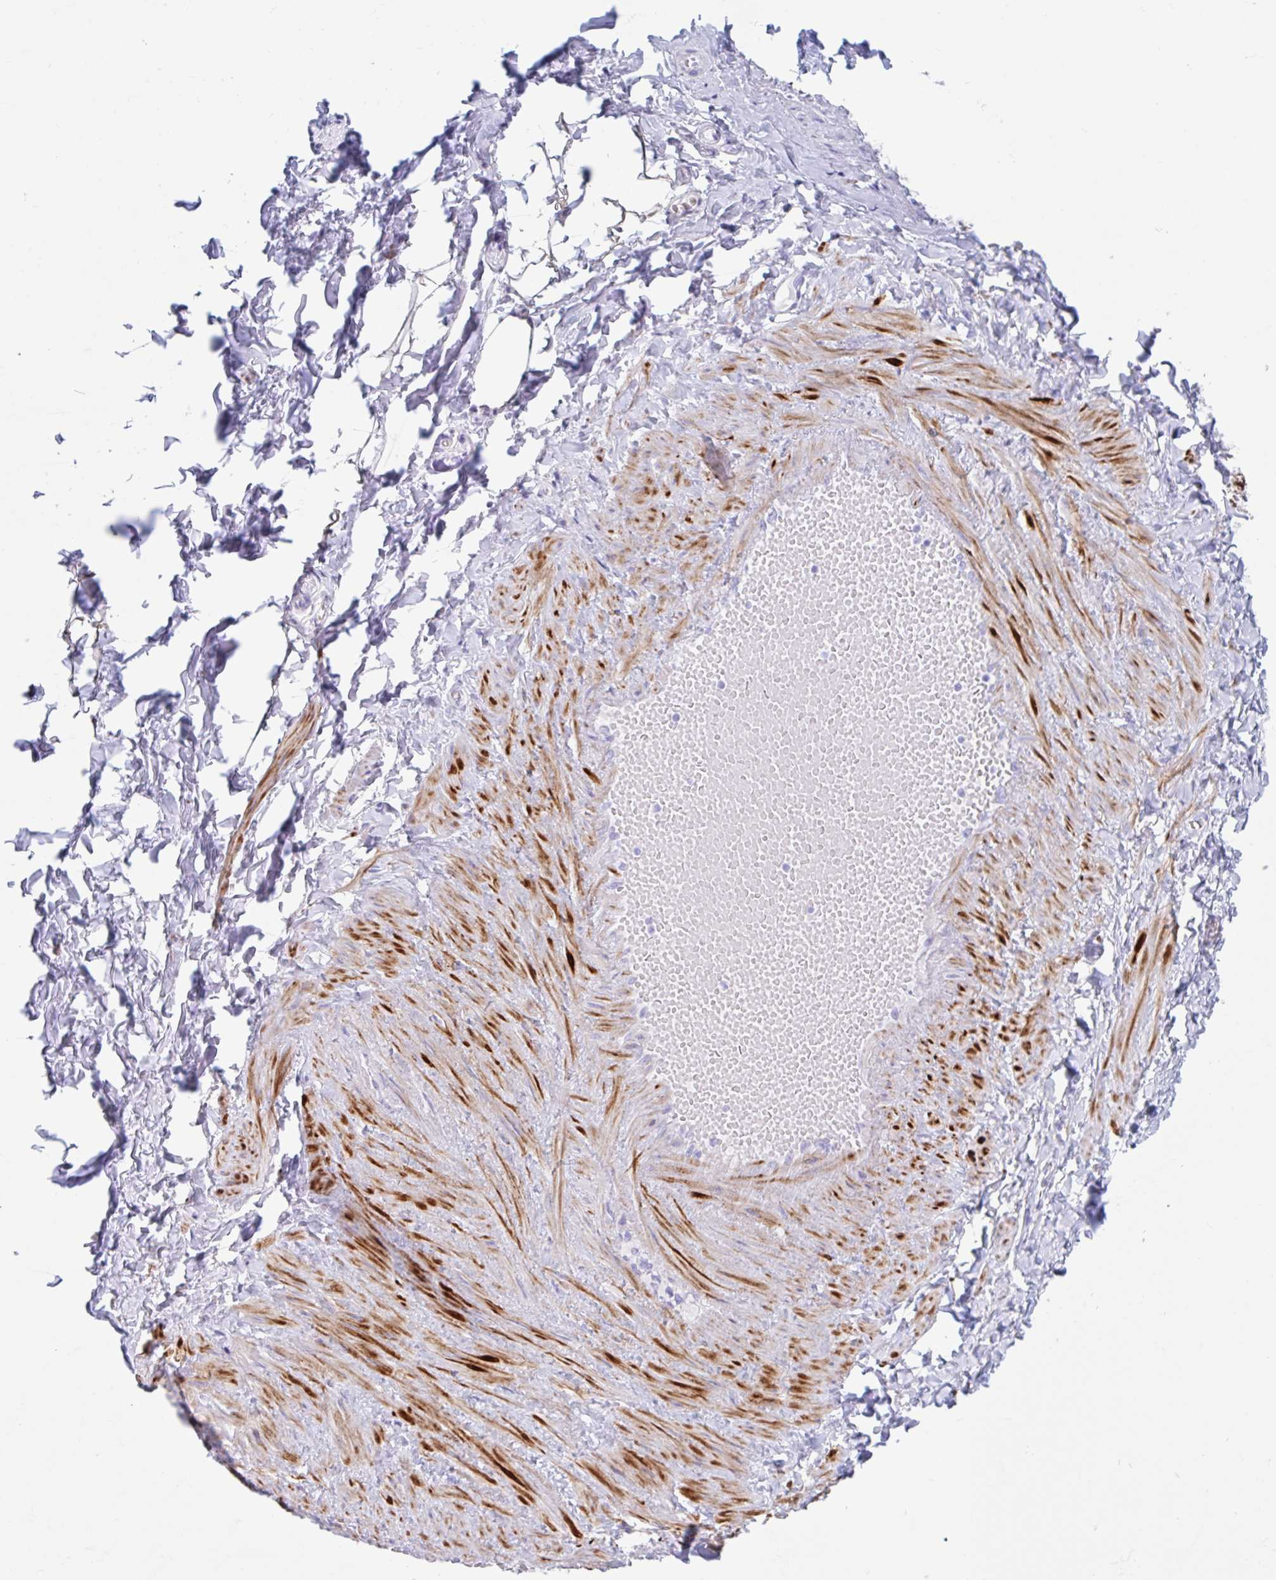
{"staining": {"intensity": "negative", "quantity": "none", "location": "none"}, "tissue": "adipose tissue", "cell_type": "Adipocytes", "image_type": "normal", "snomed": [{"axis": "morphology", "description": "Normal tissue, NOS"}, {"axis": "topography", "description": "Soft tissue"}, {"axis": "topography", "description": "Adipose tissue"}, {"axis": "topography", "description": "Vascular tissue"}, {"axis": "topography", "description": "Peripheral nerve tissue"}], "caption": "The image reveals no staining of adipocytes in normal adipose tissue.", "gene": "CPTP", "patient": {"sex": "male", "age": 29}}